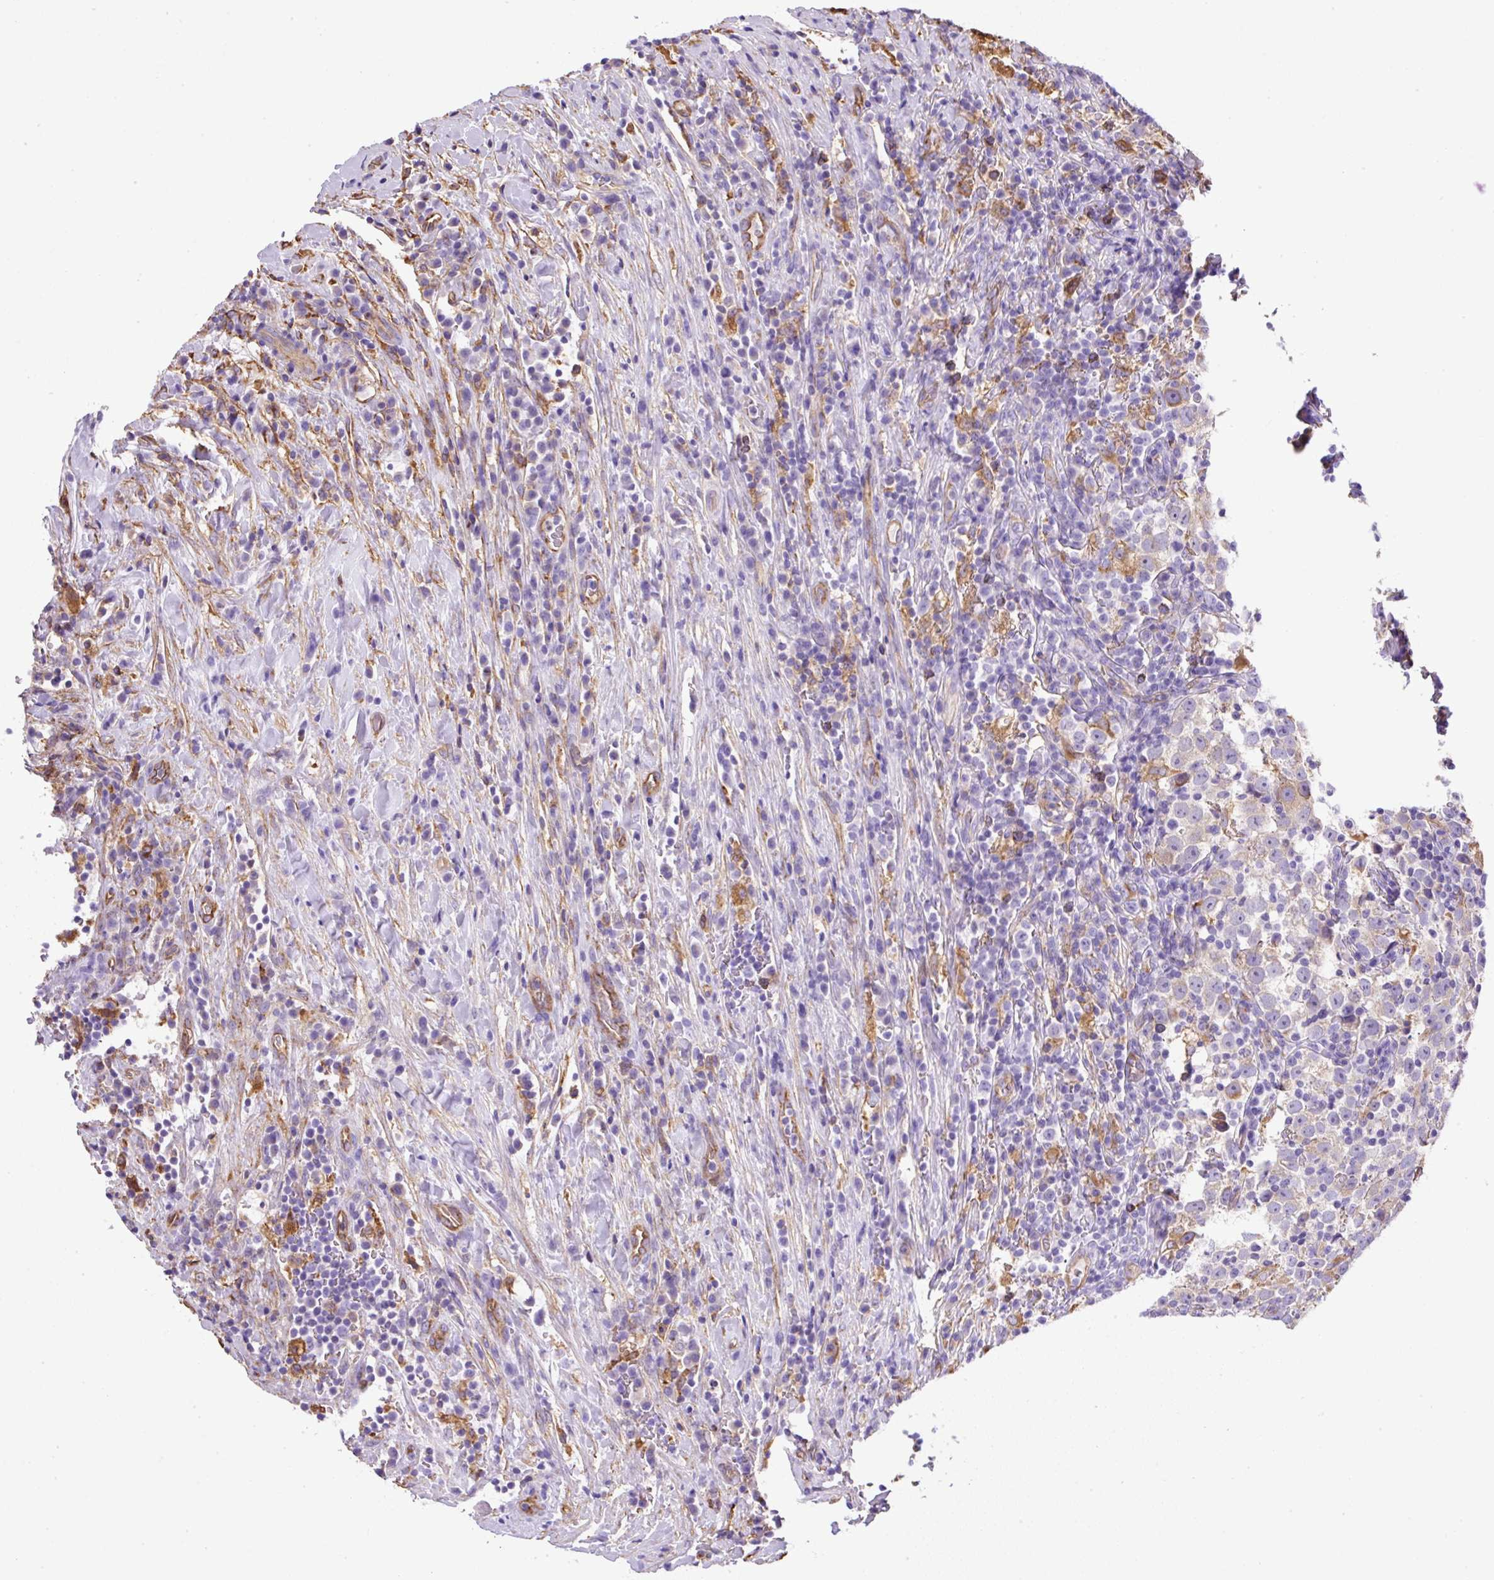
{"staining": {"intensity": "negative", "quantity": "none", "location": "none"}, "tissue": "testis cancer", "cell_type": "Tumor cells", "image_type": "cancer", "snomed": [{"axis": "morphology", "description": "Normal tissue, NOS"}, {"axis": "morphology", "description": "Seminoma, NOS"}, {"axis": "topography", "description": "Testis"}], "caption": "A photomicrograph of human testis seminoma is negative for staining in tumor cells.", "gene": "MAGEB5", "patient": {"sex": "male", "age": 43}}